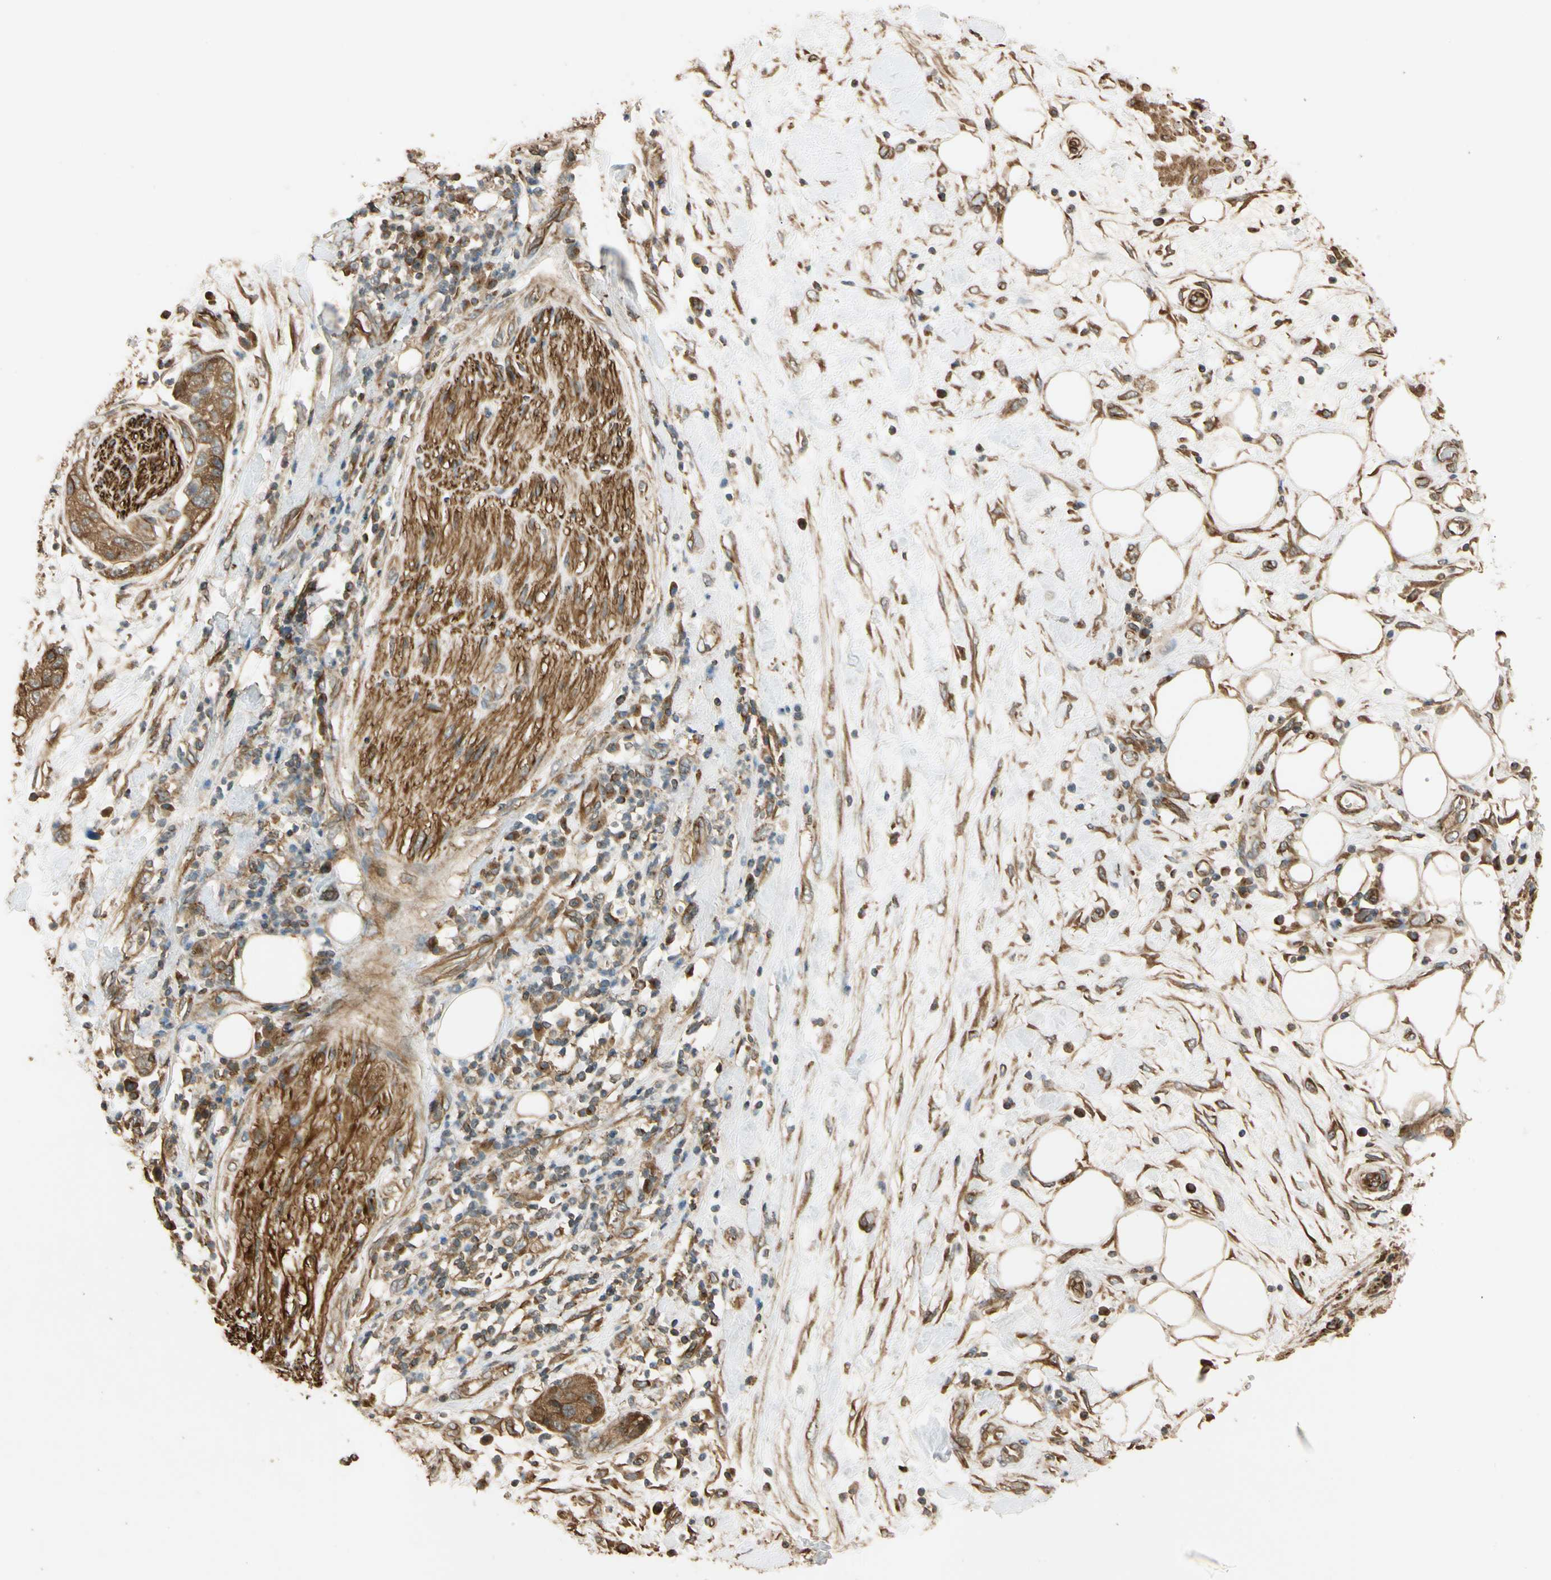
{"staining": {"intensity": "strong", "quantity": ">75%", "location": "cytoplasmic/membranous"}, "tissue": "pancreatic cancer", "cell_type": "Tumor cells", "image_type": "cancer", "snomed": [{"axis": "morphology", "description": "Adenocarcinoma, NOS"}, {"axis": "topography", "description": "Pancreas"}], "caption": "Tumor cells show strong cytoplasmic/membranous staining in approximately >75% of cells in adenocarcinoma (pancreatic).", "gene": "MGRN1", "patient": {"sex": "female", "age": 78}}